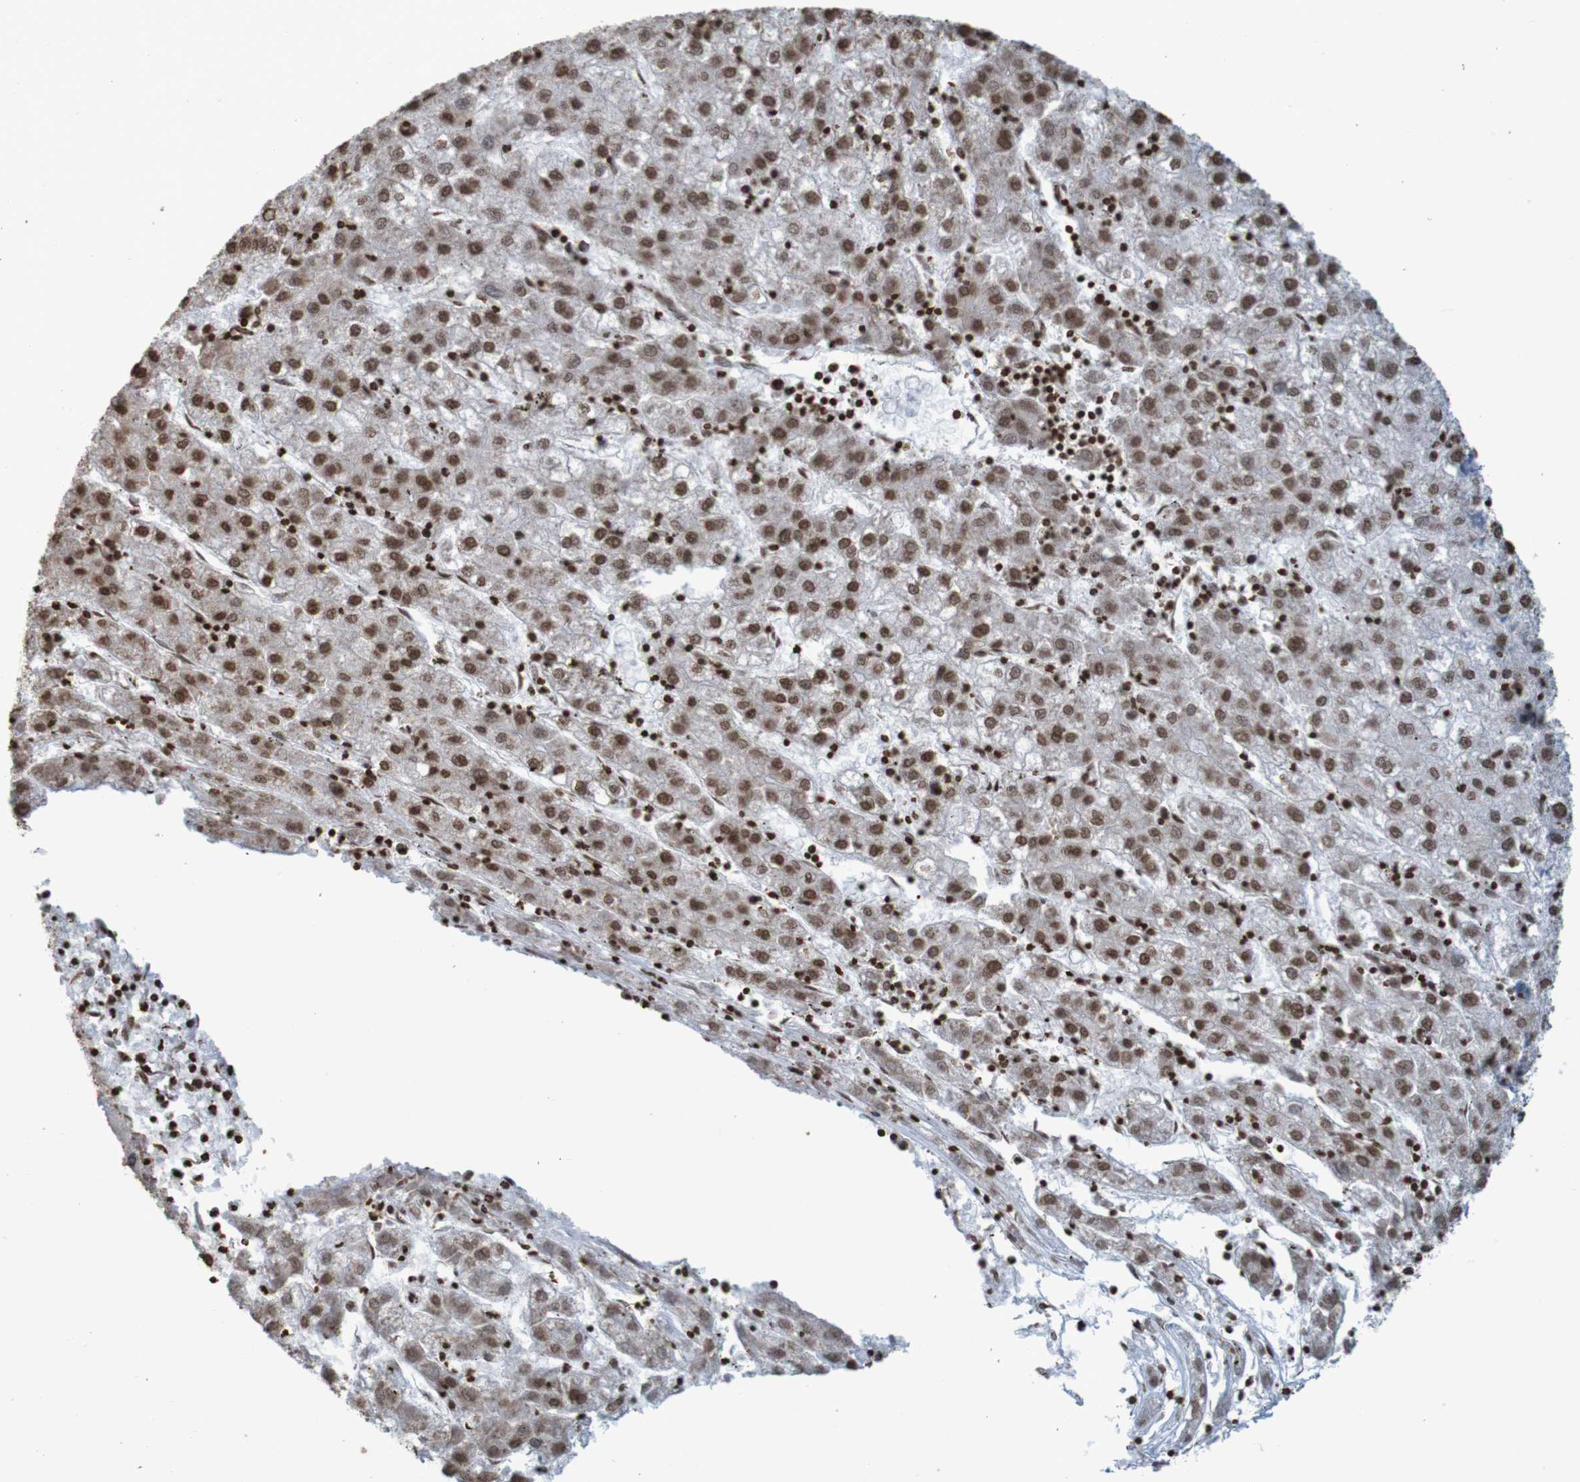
{"staining": {"intensity": "moderate", "quantity": ">75%", "location": "nuclear"}, "tissue": "liver cancer", "cell_type": "Tumor cells", "image_type": "cancer", "snomed": [{"axis": "morphology", "description": "Carcinoma, Hepatocellular, NOS"}, {"axis": "topography", "description": "Liver"}], "caption": "Protein expression analysis of human liver cancer reveals moderate nuclear positivity in approximately >75% of tumor cells. (brown staining indicates protein expression, while blue staining denotes nuclei).", "gene": "GFI1", "patient": {"sex": "male", "age": 72}}